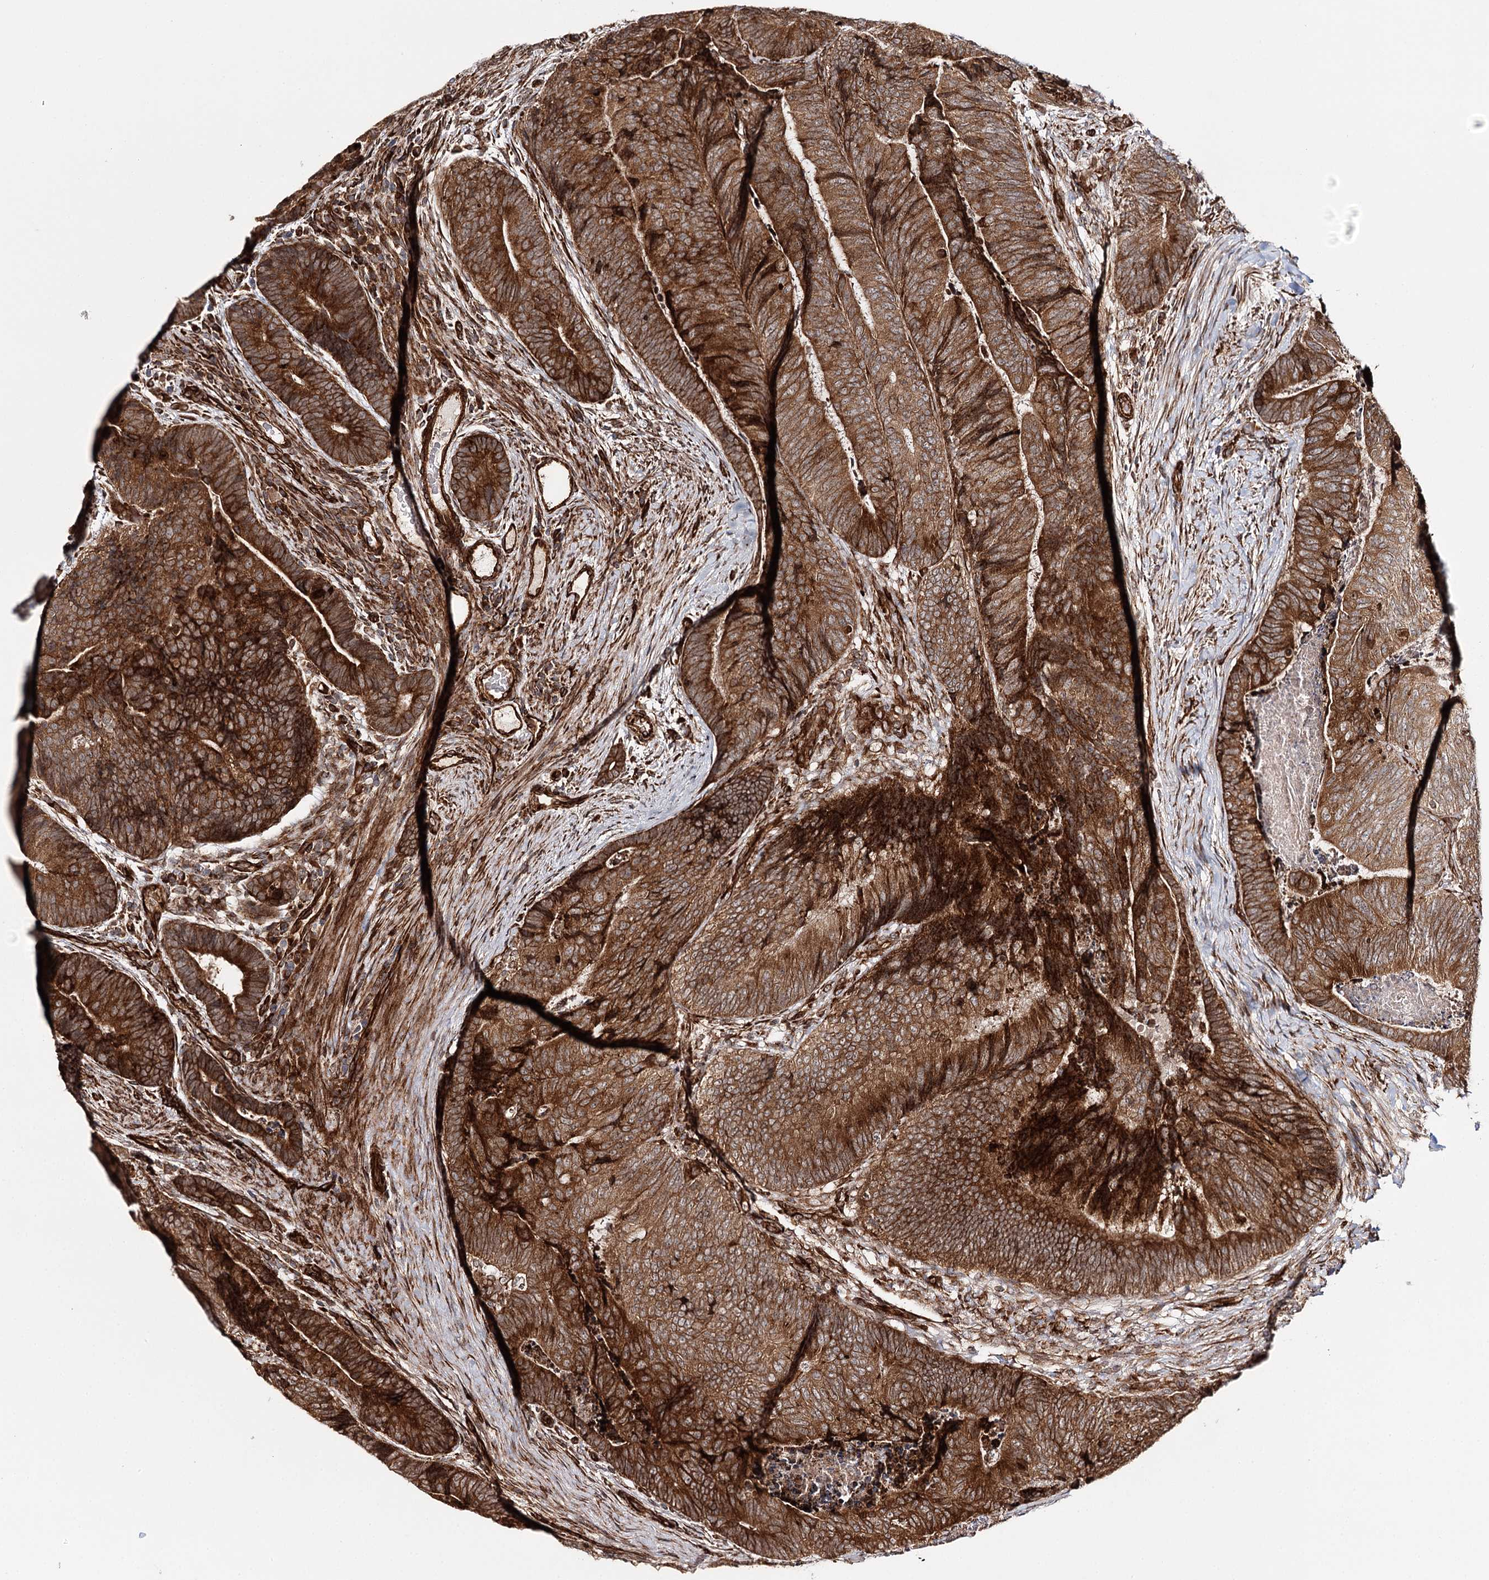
{"staining": {"intensity": "strong", "quantity": ">75%", "location": "cytoplasmic/membranous"}, "tissue": "colorectal cancer", "cell_type": "Tumor cells", "image_type": "cancer", "snomed": [{"axis": "morphology", "description": "Adenocarcinoma, NOS"}, {"axis": "topography", "description": "Colon"}], "caption": "A brown stain labels strong cytoplasmic/membranous positivity of a protein in human adenocarcinoma (colorectal) tumor cells.", "gene": "MKNK1", "patient": {"sex": "female", "age": 67}}